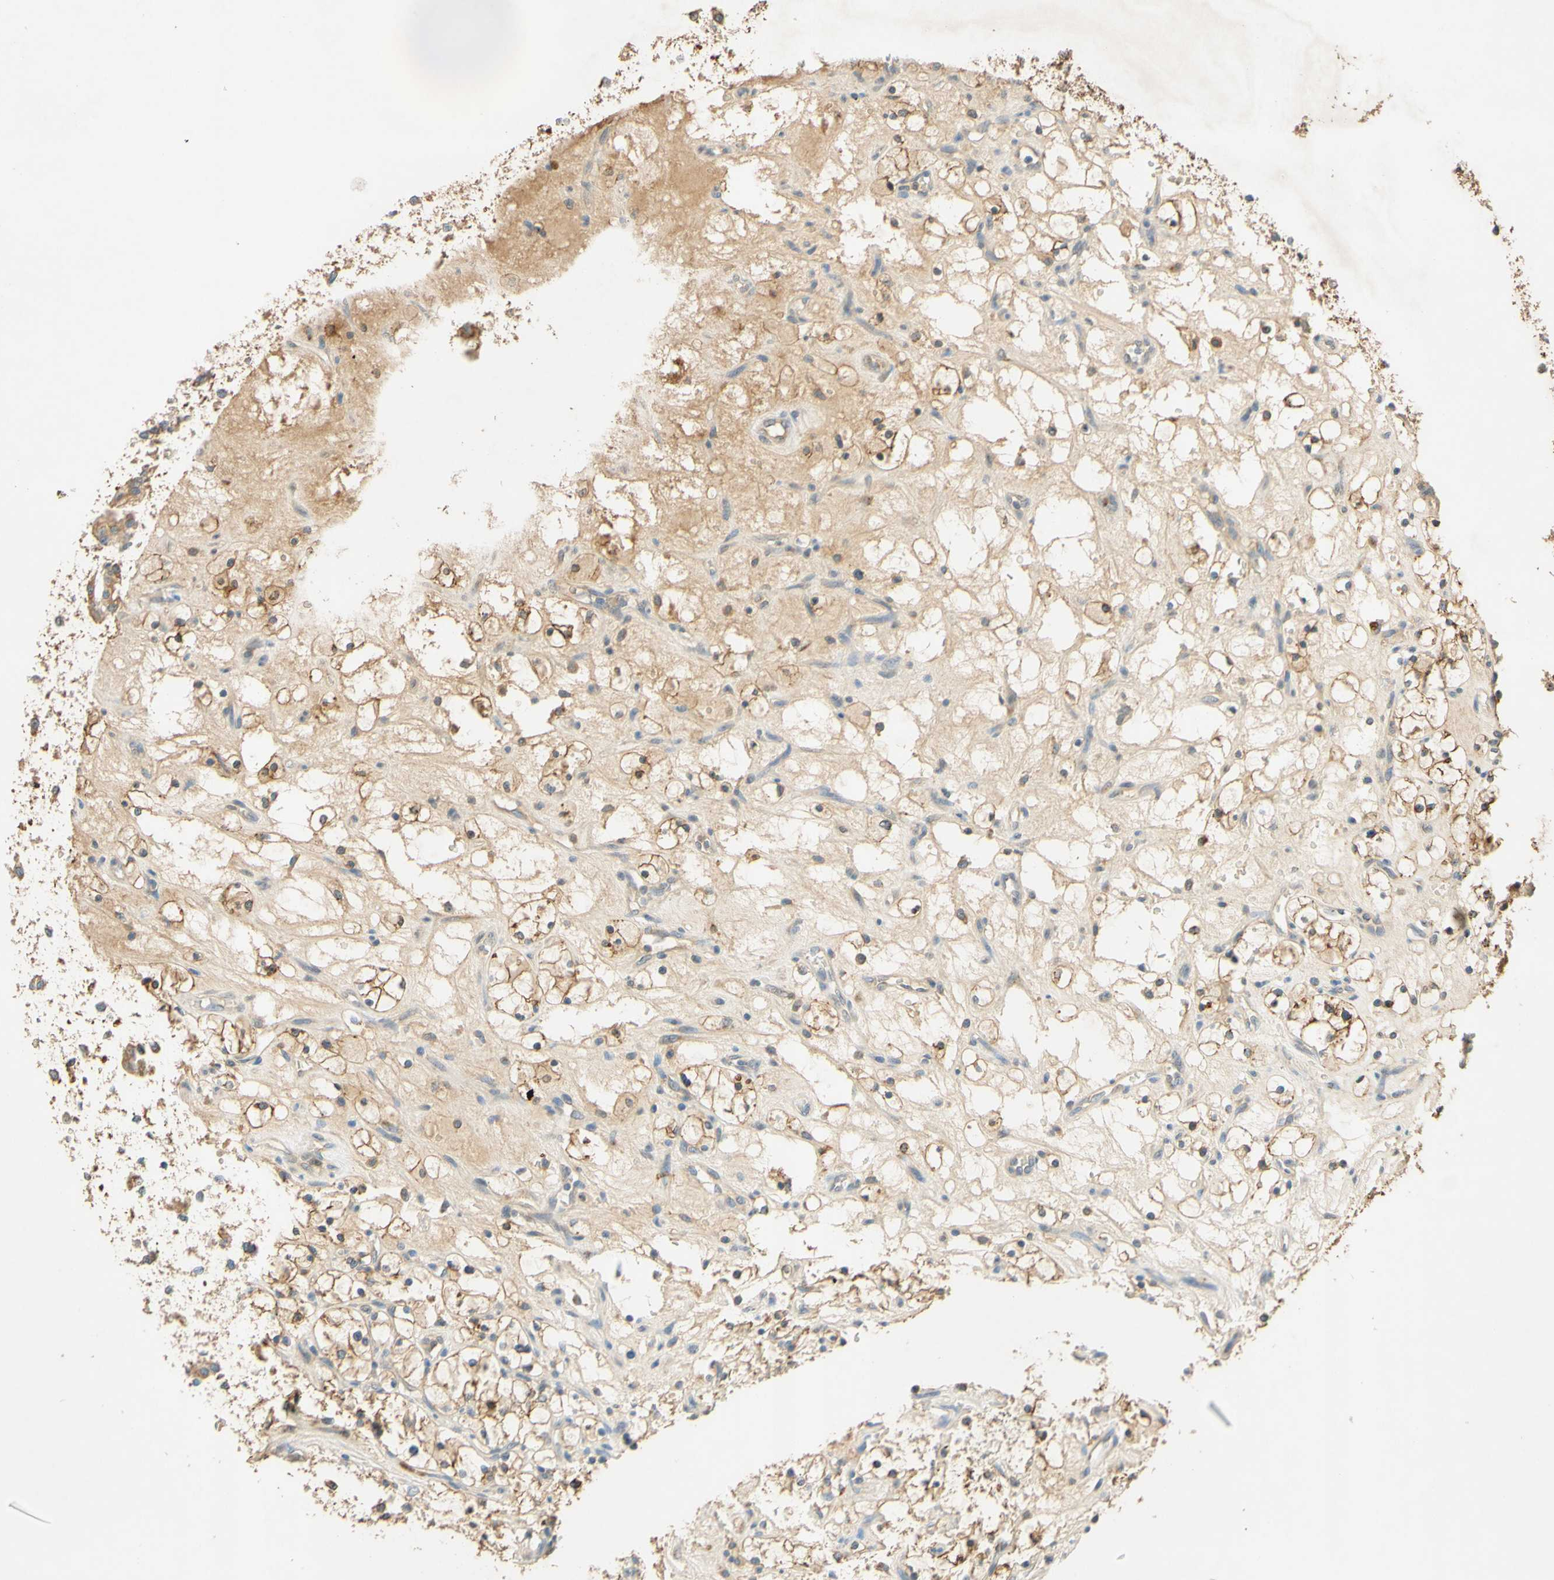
{"staining": {"intensity": "moderate", "quantity": ">75%", "location": "cytoplasmic/membranous"}, "tissue": "renal cancer", "cell_type": "Tumor cells", "image_type": "cancer", "snomed": [{"axis": "morphology", "description": "Adenocarcinoma, NOS"}, {"axis": "topography", "description": "Kidney"}], "caption": "Immunohistochemical staining of renal cancer (adenocarcinoma) reveals medium levels of moderate cytoplasmic/membranous positivity in approximately >75% of tumor cells. (DAB (3,3'-diaminobenzidine) IHC with brightfield microscopy, high magnification).", "gene": "ENTREP2", "patient": {"sex": "female", "age": 69}}